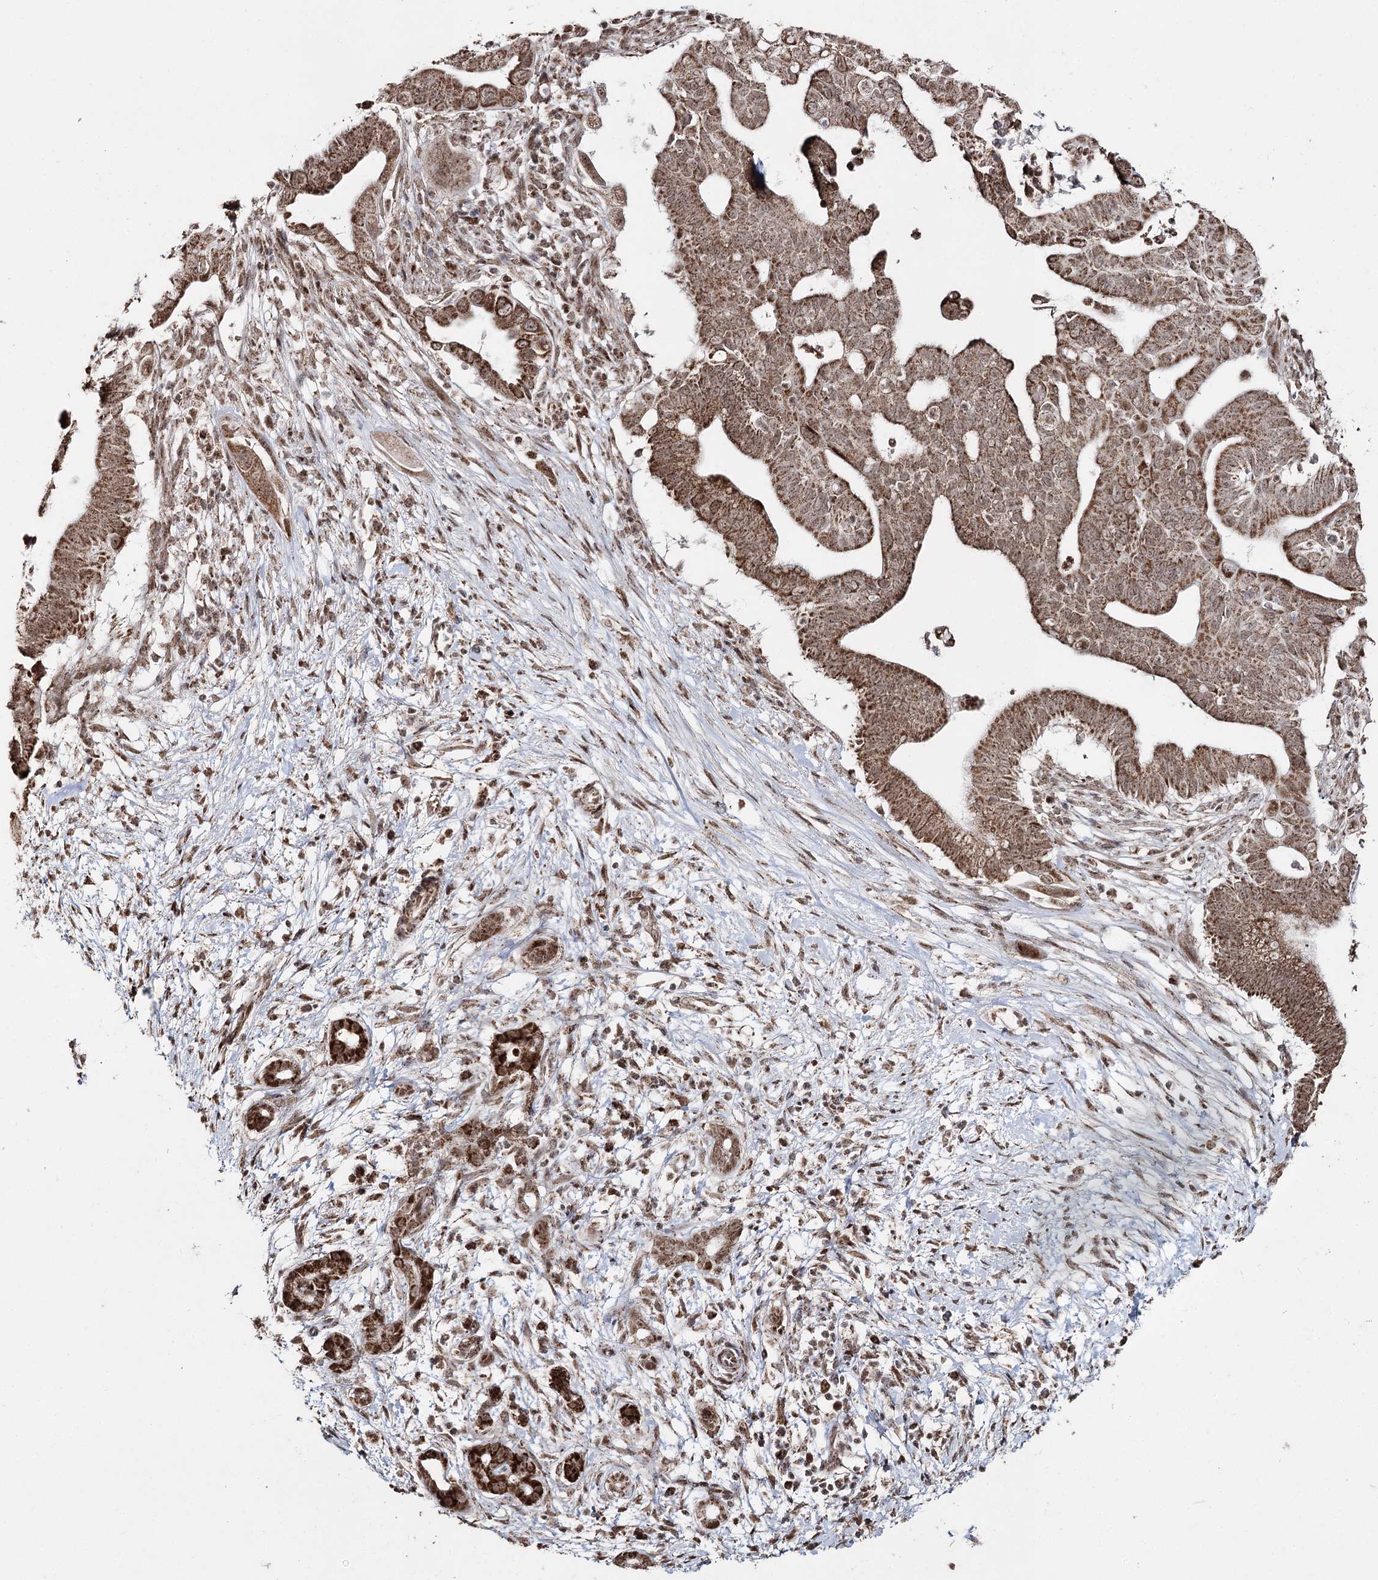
{"staining": {"intensity": "moderate", "quantity": ">75%", "location": "cytoplasmic/membranous,nuclear"}, "tissue": "pancreatic cancer", "cell_type": "Tumor cells", "image_type": "cancer", "snomed": [{"axis": "morphology", "description": "Adenocarcinoma, NOS"}, {"axis": "topography", "description": "Pancreas"}], "caption": "Pancreatic cancer tissue displays moderate cytoplasmic/membranous and nuclear expression in approximately >75% of tumor cells, visualized by immunohistochemistry.", "gene": "PDHX", "patient": {"sex": "male", "age": 68}}